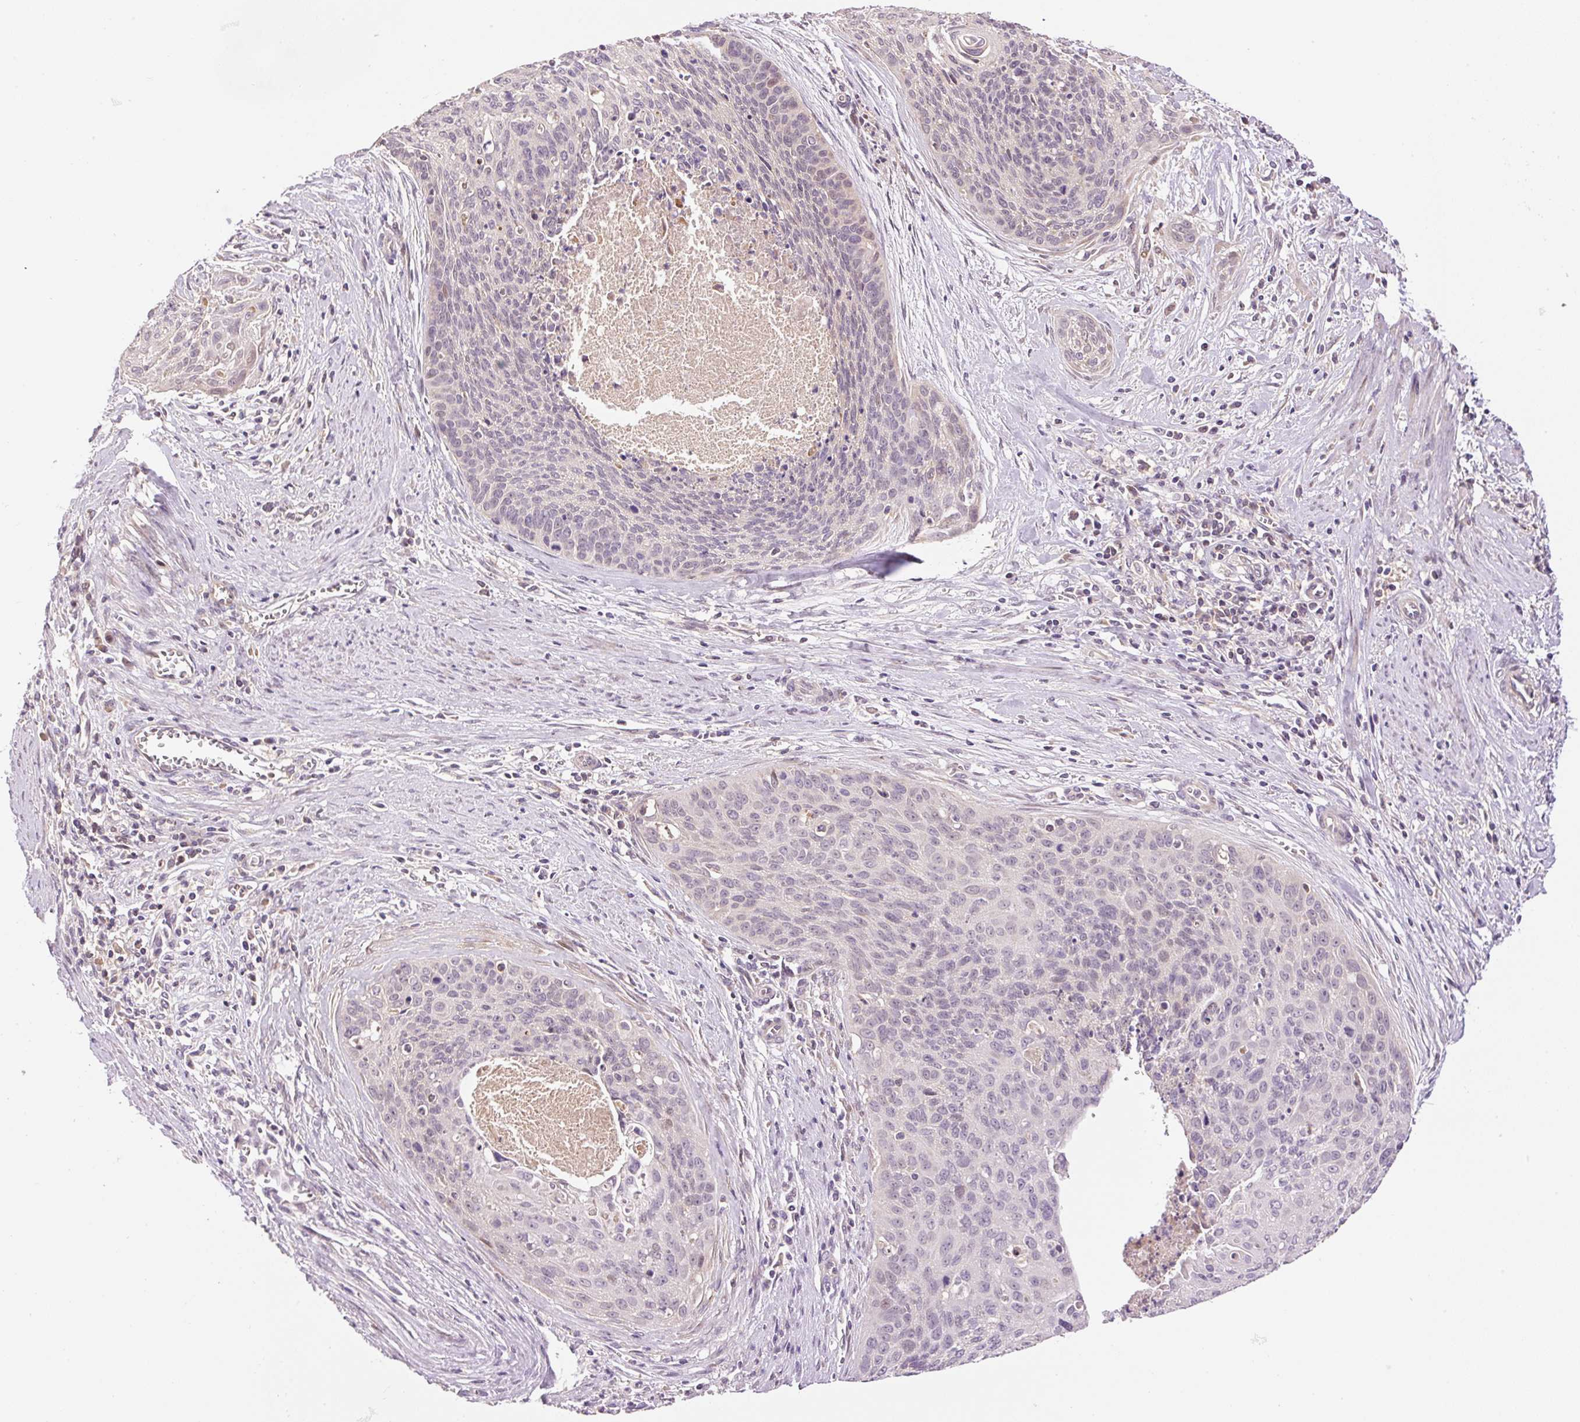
{"staining": {"intensity": "weak", "quantity": "<25%", "location": "nuclear"}, "tissue": "cervical cancer", "cell_type": "Tumor cells", "image_type": "cancer", "snomed": [{"axis": "morphology", "description": "Squamous cell carcinoma, NOS"}, {"axis": "topography", "description": "Cervix"}], "caption": "This is an immunohistochemistry (IHC) micrograph of human squamous cell carcinoma (cervical). There is no expression in tumor cells.", "gene": "CMTM8", "patient": {"sex": "female", "age": 55}}